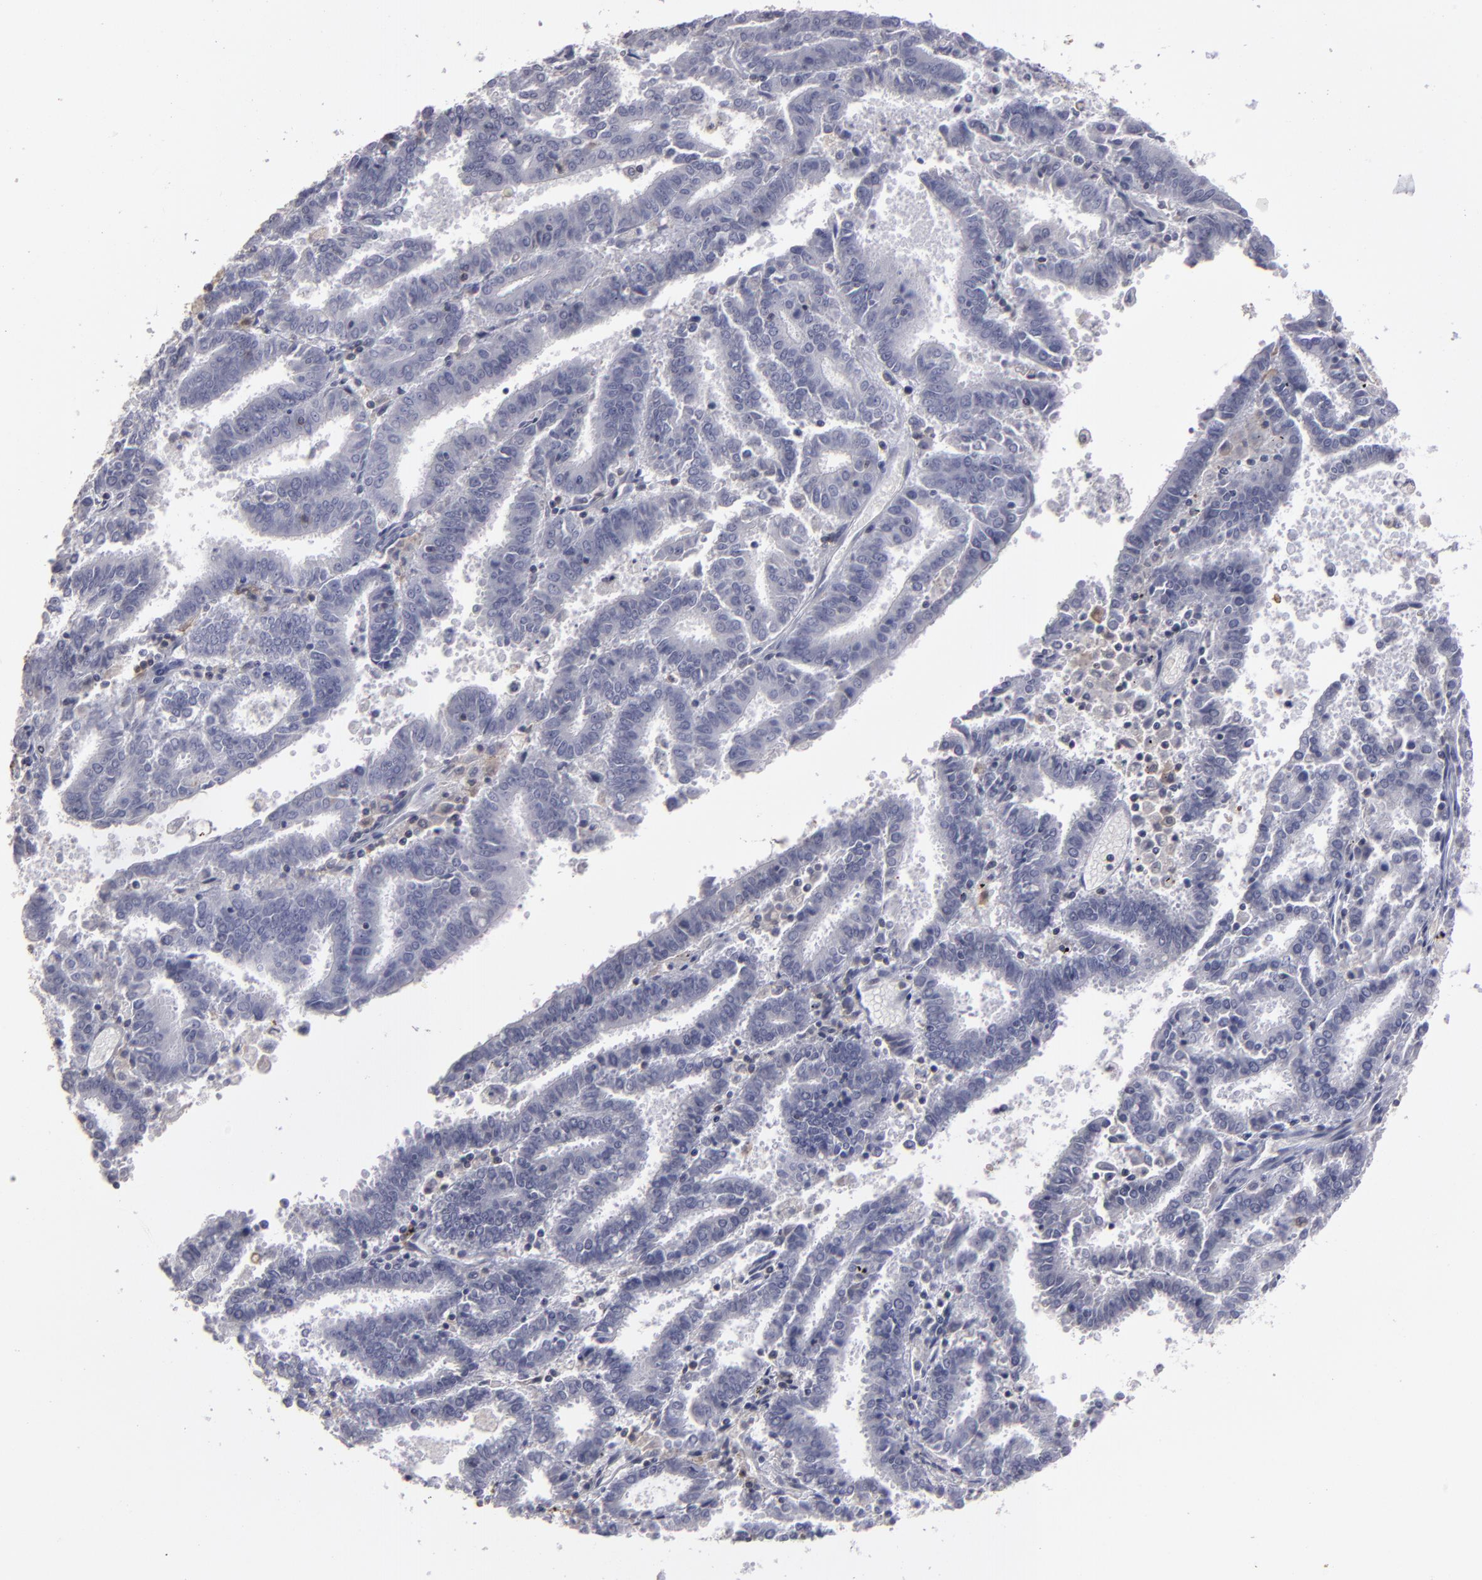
{"staining": {"intensity": "negative", "quantity": "none", "location": "none"}, "tissue": "endometrial cancer", "cell_type": "Tumor cells", "image_type": "cancer", "snomed": [{"axis": "morphology", "description": "Adenocarcinoma, NOS"}, {"axis": "topography", "description": "Uterus"}], "caption": "Endometrial adenocarcinoma was stained to show a protein in brown. There is no significant expression in tumor cells.", "gene": "SEMA3G", "patient": {"sex": "female", "age": 83}}